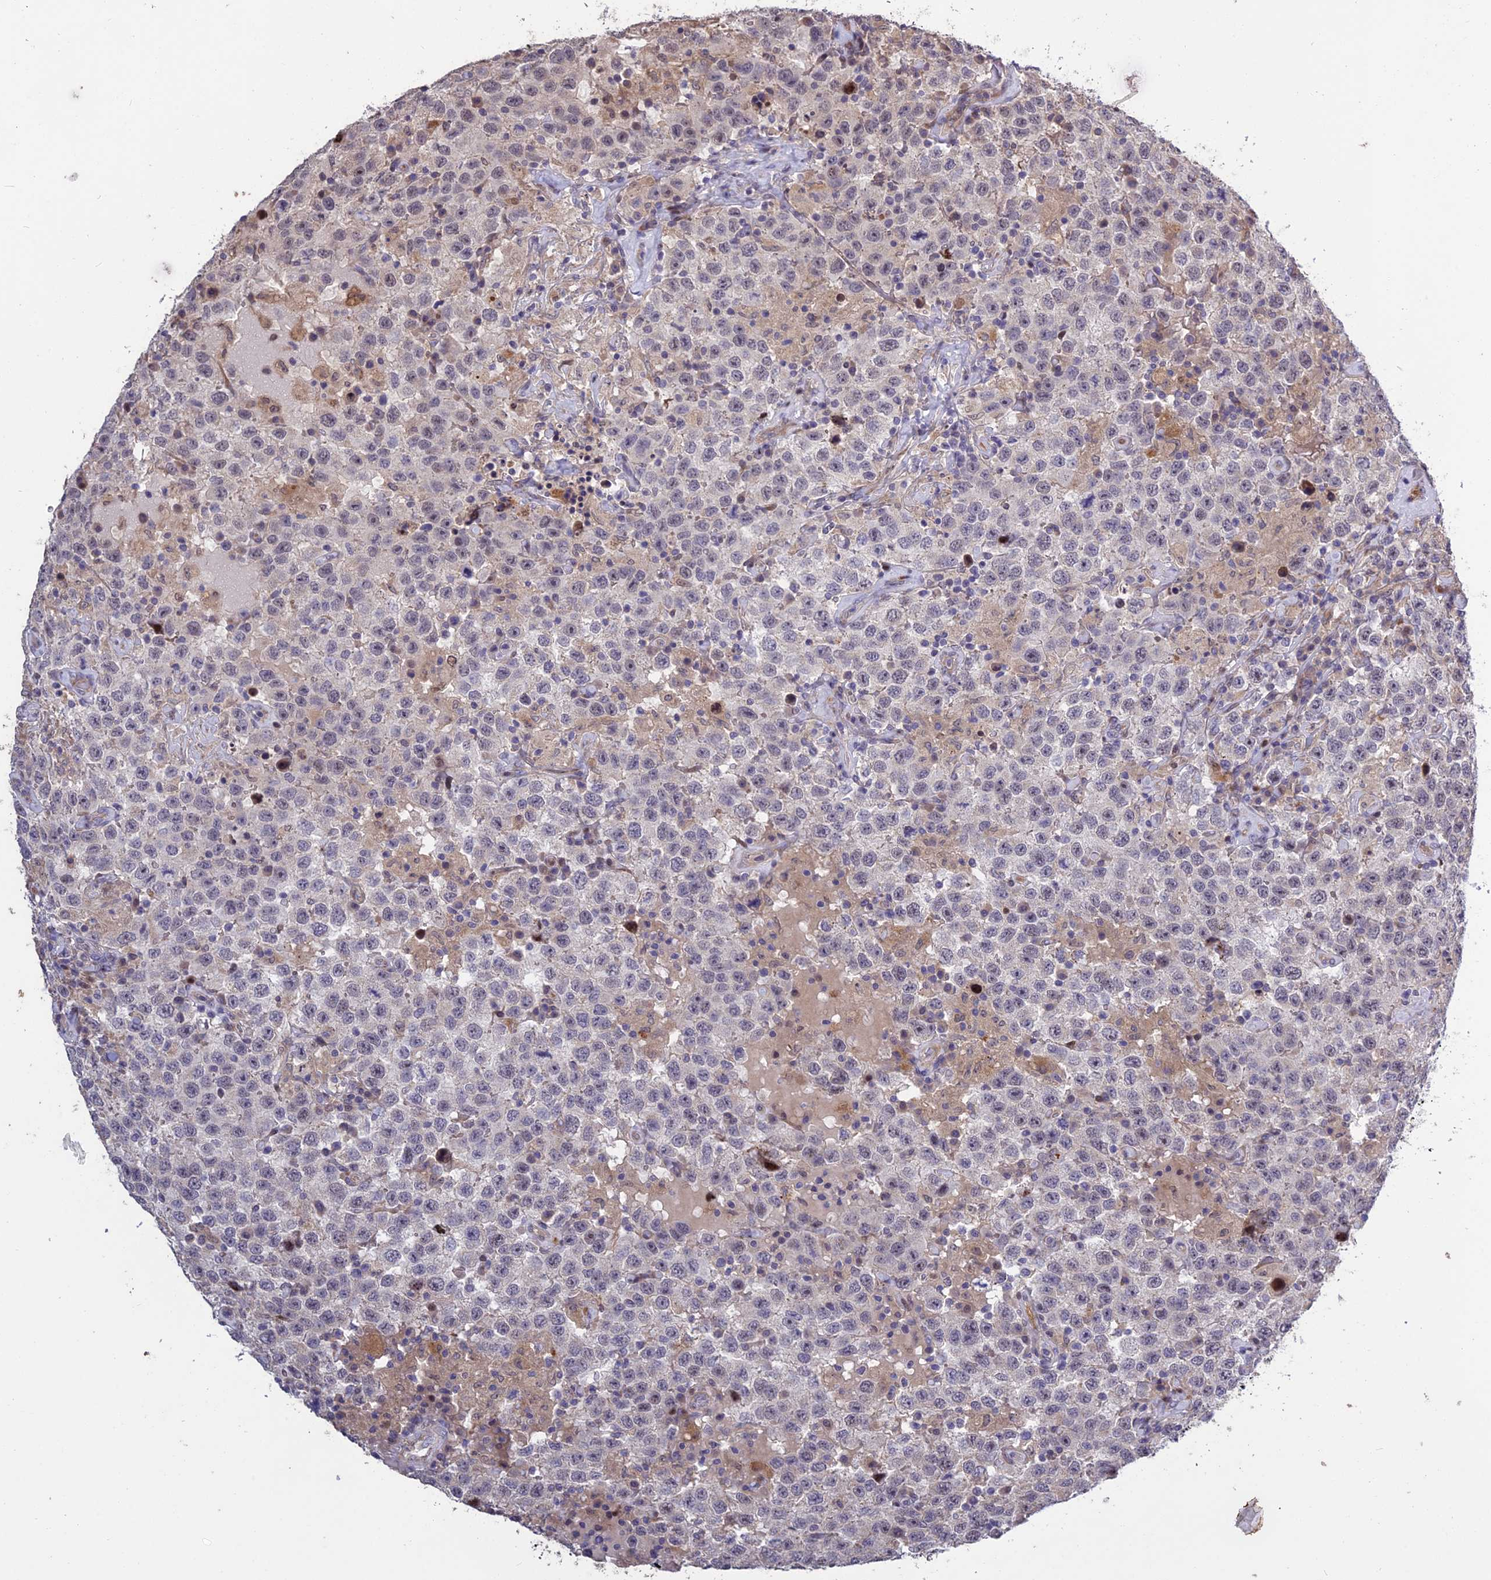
{"staining": {"intensity": "negative", "quantity": "none", "location": "none"}, "tissue": "testis cancer", "cell_type": "Tumor cells", "image_type": "cancer", "snomed": [{"axis": "morphology", "description": "Seminoma, NOS"}, {"axis": "topography", "description": "Testis"}], "caption": "This micrograph is of testis seminoma stained with immunohistochemistry (IHC) to label a protein in brown with the nuclei are counter-stained blue. There is no positivity in tumor cells.", "gene": "SPG21", "patient": {"sex": "male", "age": 41}}